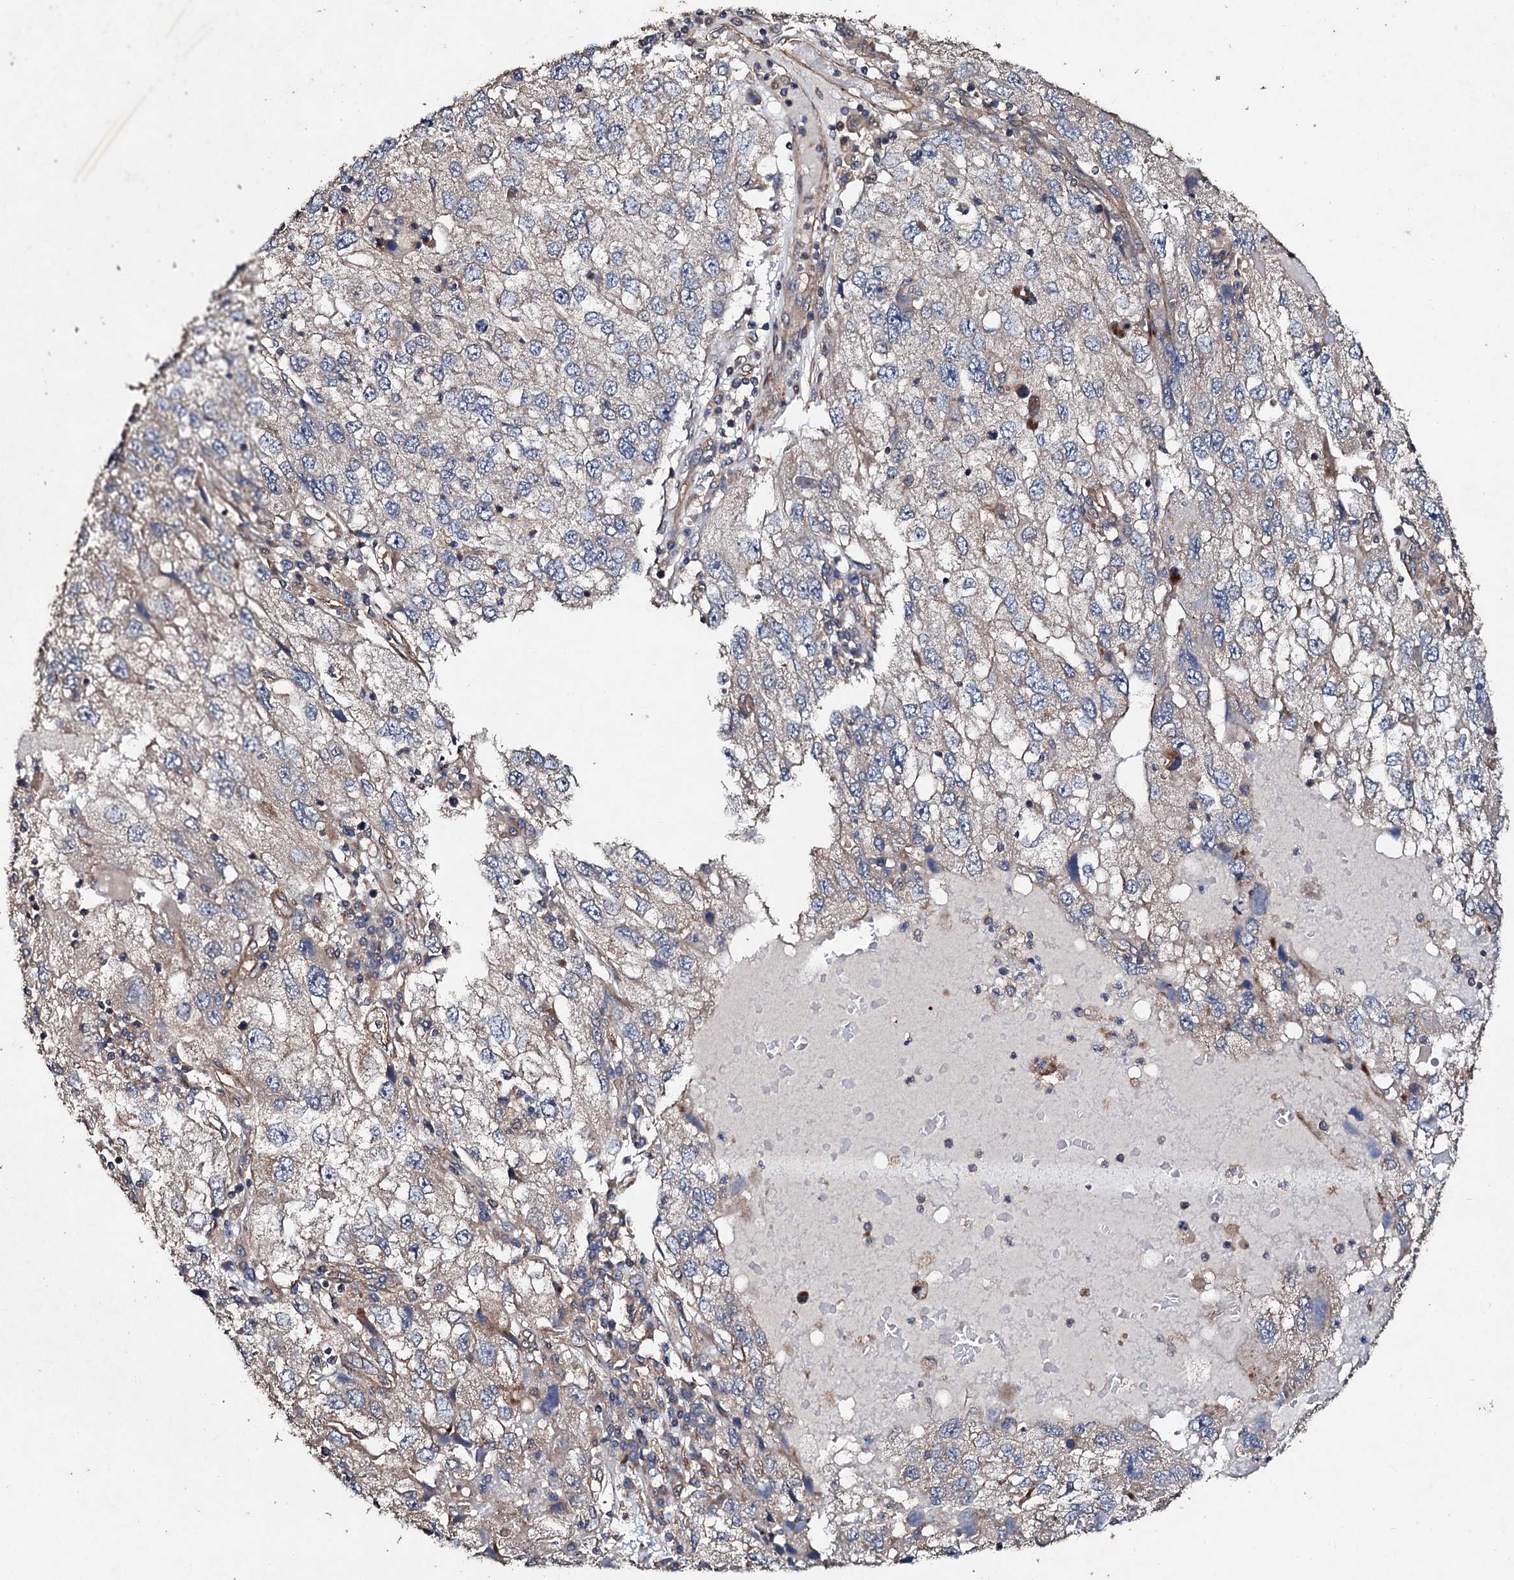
{"staining": {"intensity": "weak", "quantity": "<25%", "location": "cytoplasmic/membranous"}, "tissue": "endometrial cancer", "cell_type": "Tumor cells", "image_type": "cancer", "snomed": [{"axis": "morphology", "description": "Adenocarcinoma, NOS"}, {"axis": "topography", "description": "Endometrium"}], "caption": "A high-resolution histopathology image shows IHC staining of adenocarcinoma (endometrial), which exhibits no significant staining in tumor cells.", "gene": "MOCOS", "patient": {"sex": "female", "age": 49}}